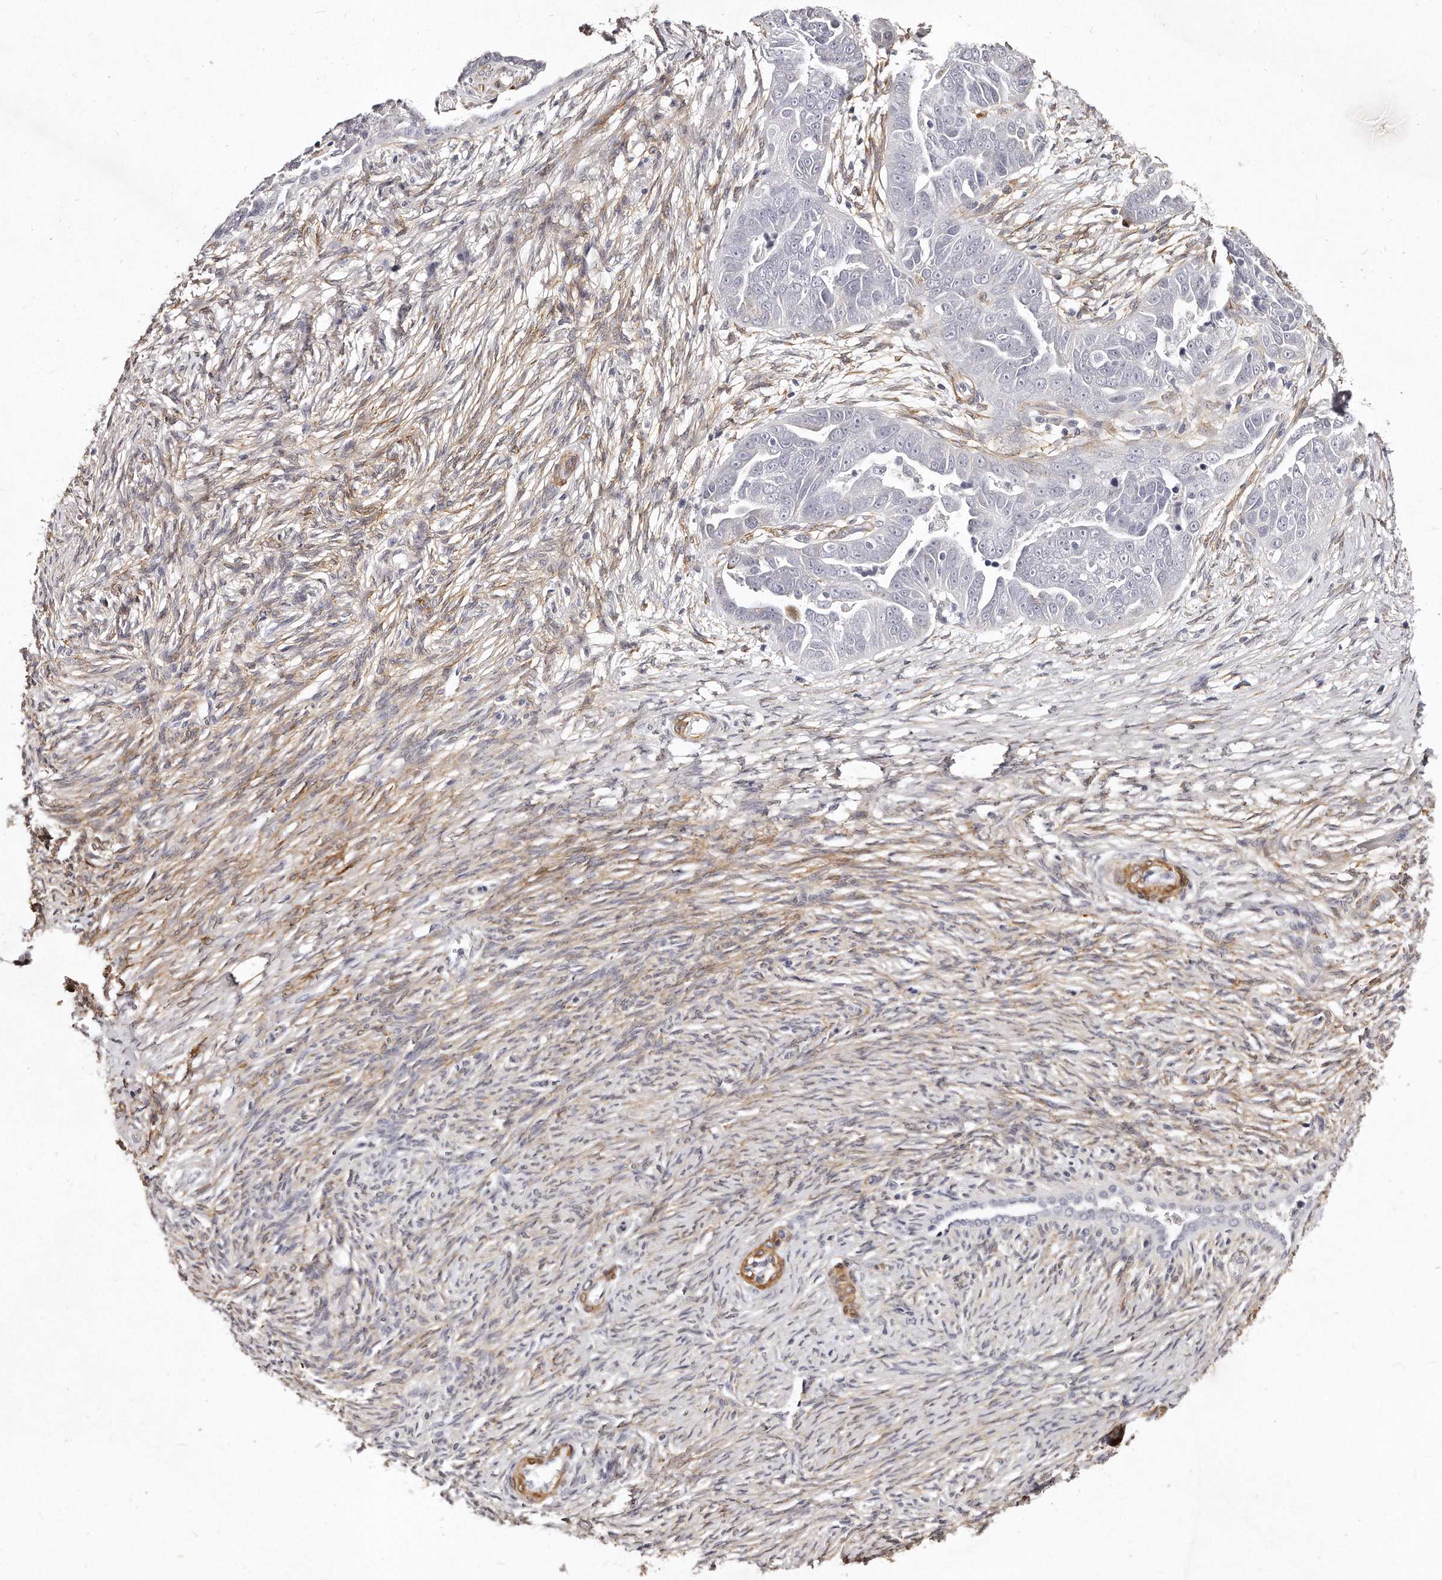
{"staining": {"intensity": "negative", "quantity": "none", "location": "none"}, "tissue": "ovarian cancer", "cell_type": "Tumor cells", "image_type": "cancer", "snomed": [{"axis": "morphology", "description": "Cystadenocarcinoma, serous, NOS"}, {"axis": "topography", "description": "Ovary"}], "caption": "Serous cystadenocarcinoma (ovarian) stained for a protein using IHC exhibits no expression tumor cells.", "gene": "LMOD1", "patient": {"sex": "female", "age": 44}}